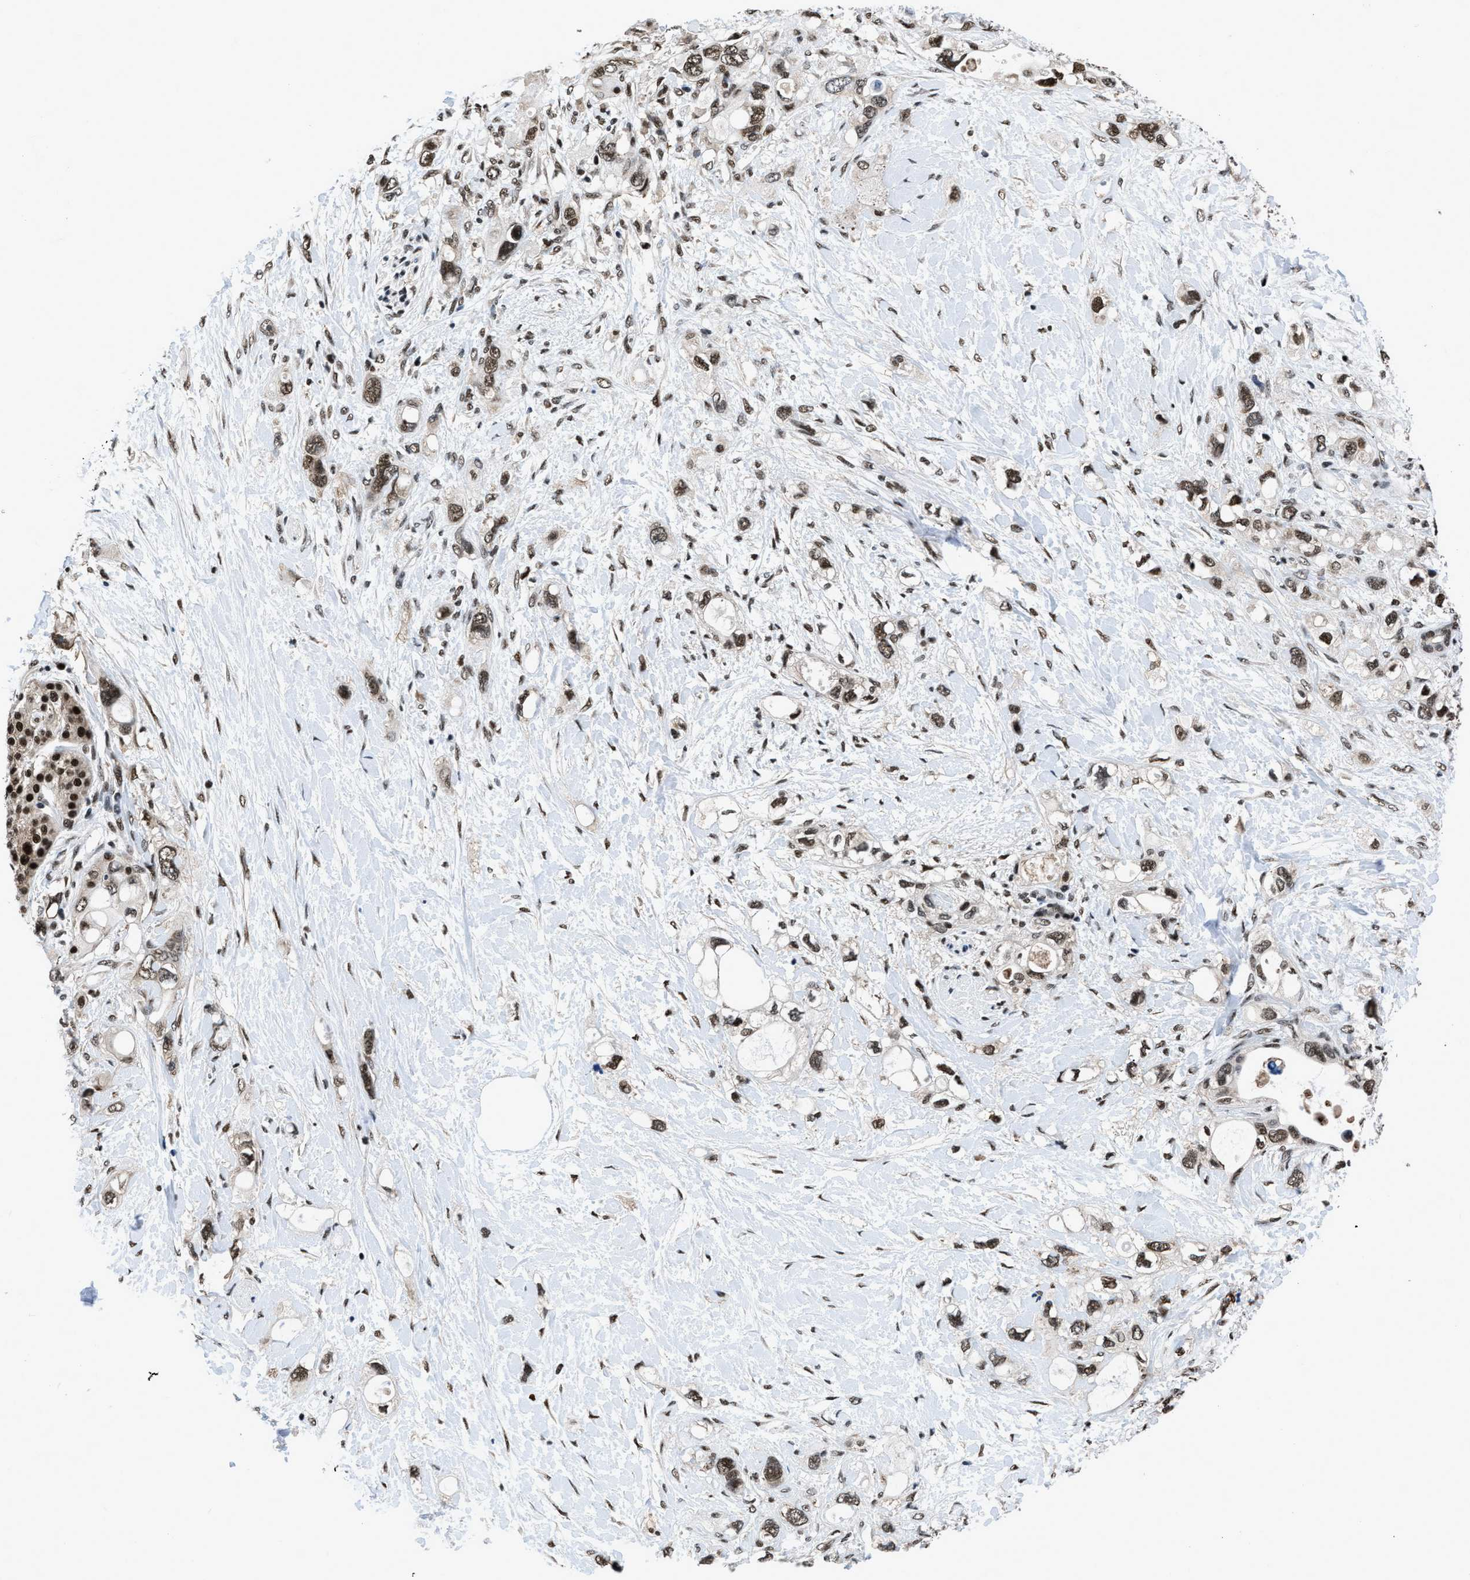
{"staining": {"intensity": "moderate", "quantity": ">75%", "location": "nuclear"}, "tissue": "pancreatic cancer", "cell_type": "Tumor cells", "image_type": "cancer", "snomed": [{"axis": "morphology", "description": "Adenocarcinoma, NOS"}, {"axis": "topography", "description": "Pancreas"}], "caption": "Immunohistochemical staining of human pancreatic adenocarcinoma shows medium levels of moderate nuclear protein positivity in approximately >75% of tumor cells.", "gene": "HNRNPH2", "patient": {"sex": "female", "age": 56}}